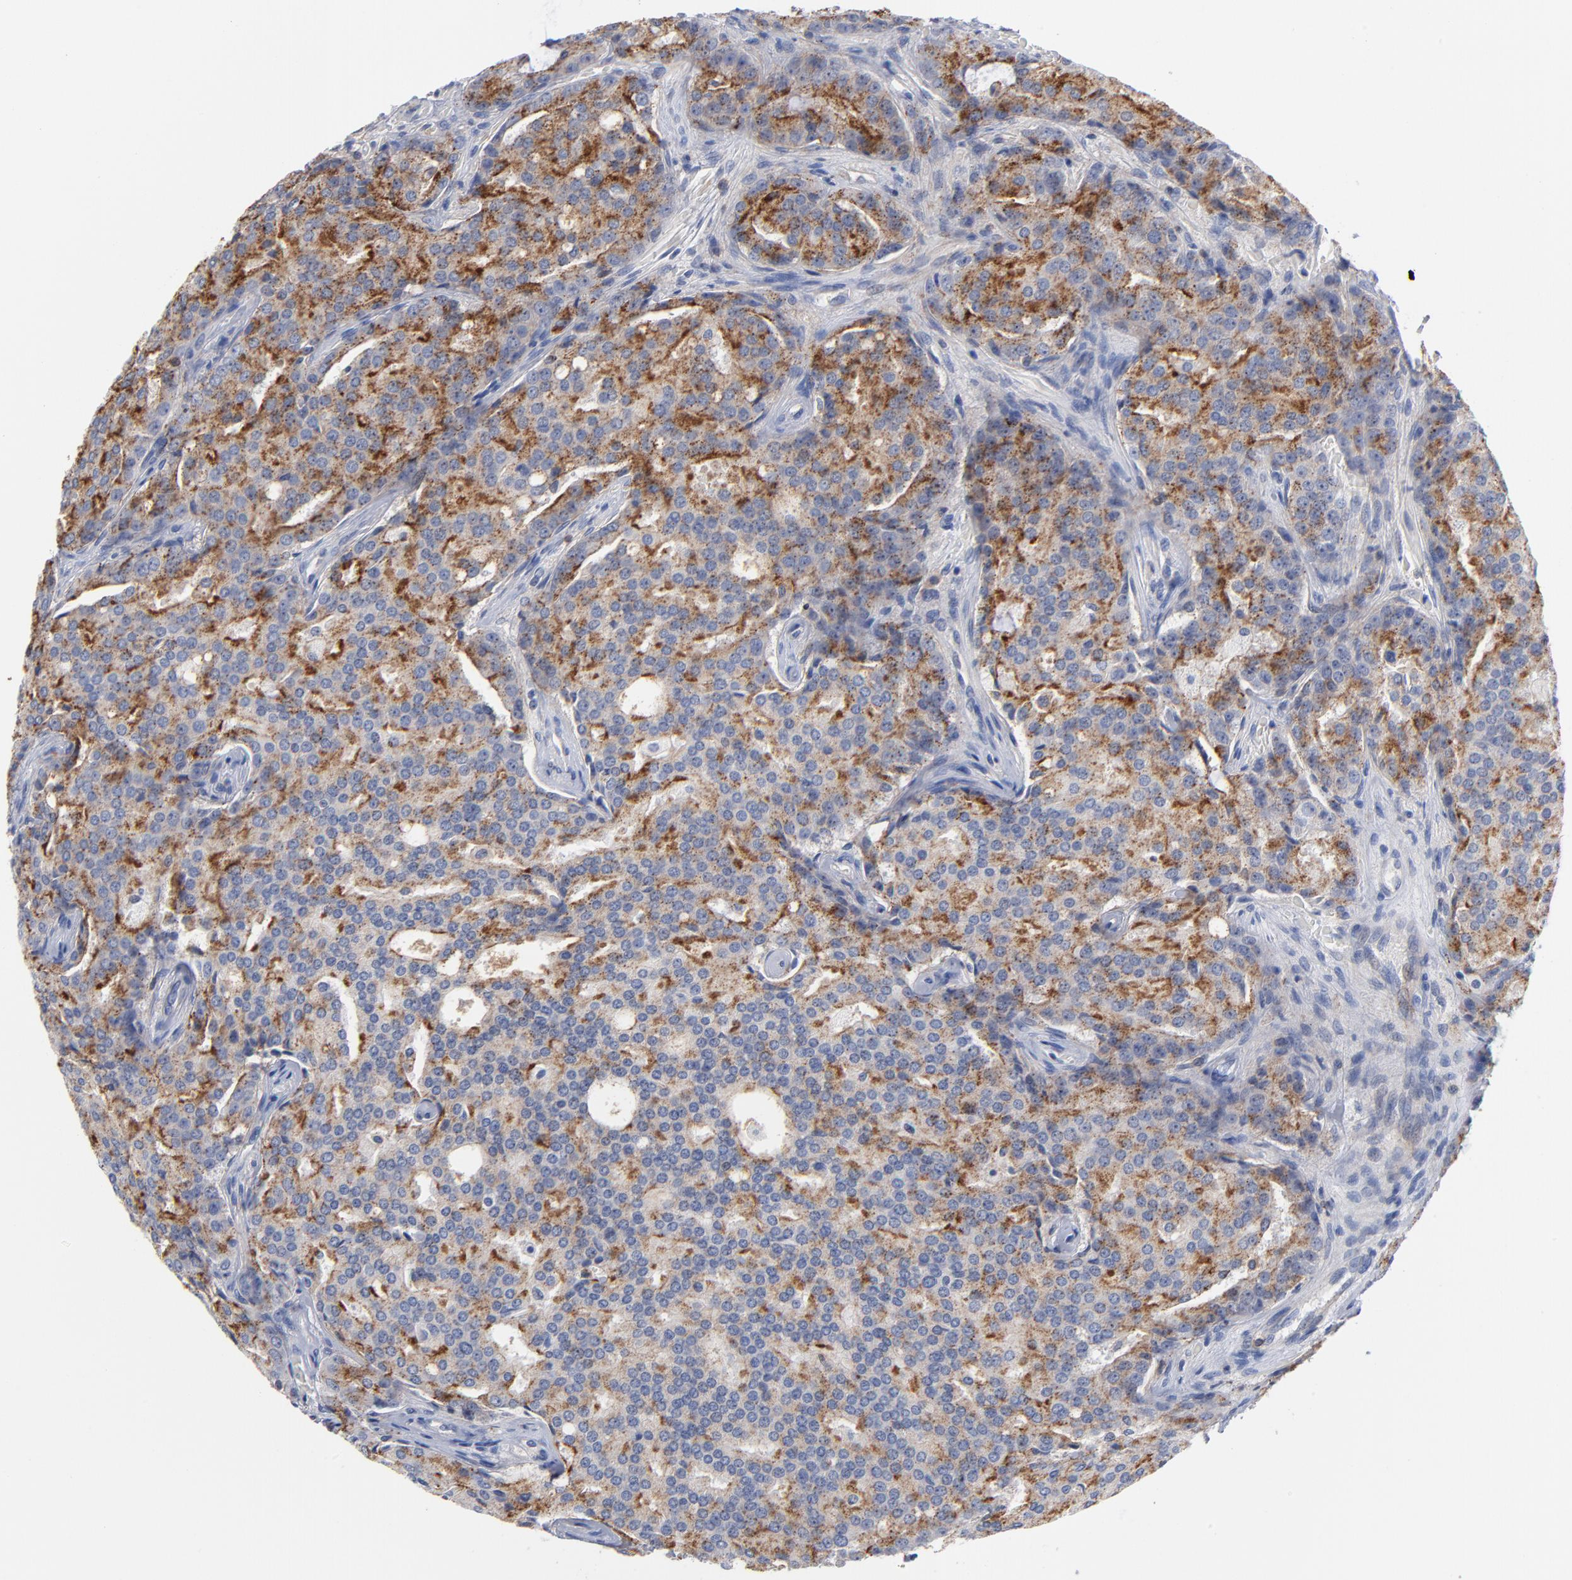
{"staining": {"intensity": "strong", "quantity": ">75%", "location": "cytoplasmic/membranous"}, "tissue": "prostate cancer", "cell_type": "Tumor cells", "image_type": "cancer", "snomed": [{"axis": "morphology", "description": "Adenocarcinoma, High grade"}, {"axis": "topography", "description": "Prostate"}], "caption": "Prostate cancer (high-grade adenocarcinoma) was stained to show a protein in brown. There is high levels of strong cytoplasmic/membranous staining in approximately >75% of tumor cells.", "gene": "PDLIM2", "patient": {"sex": "male", "age": 72}}